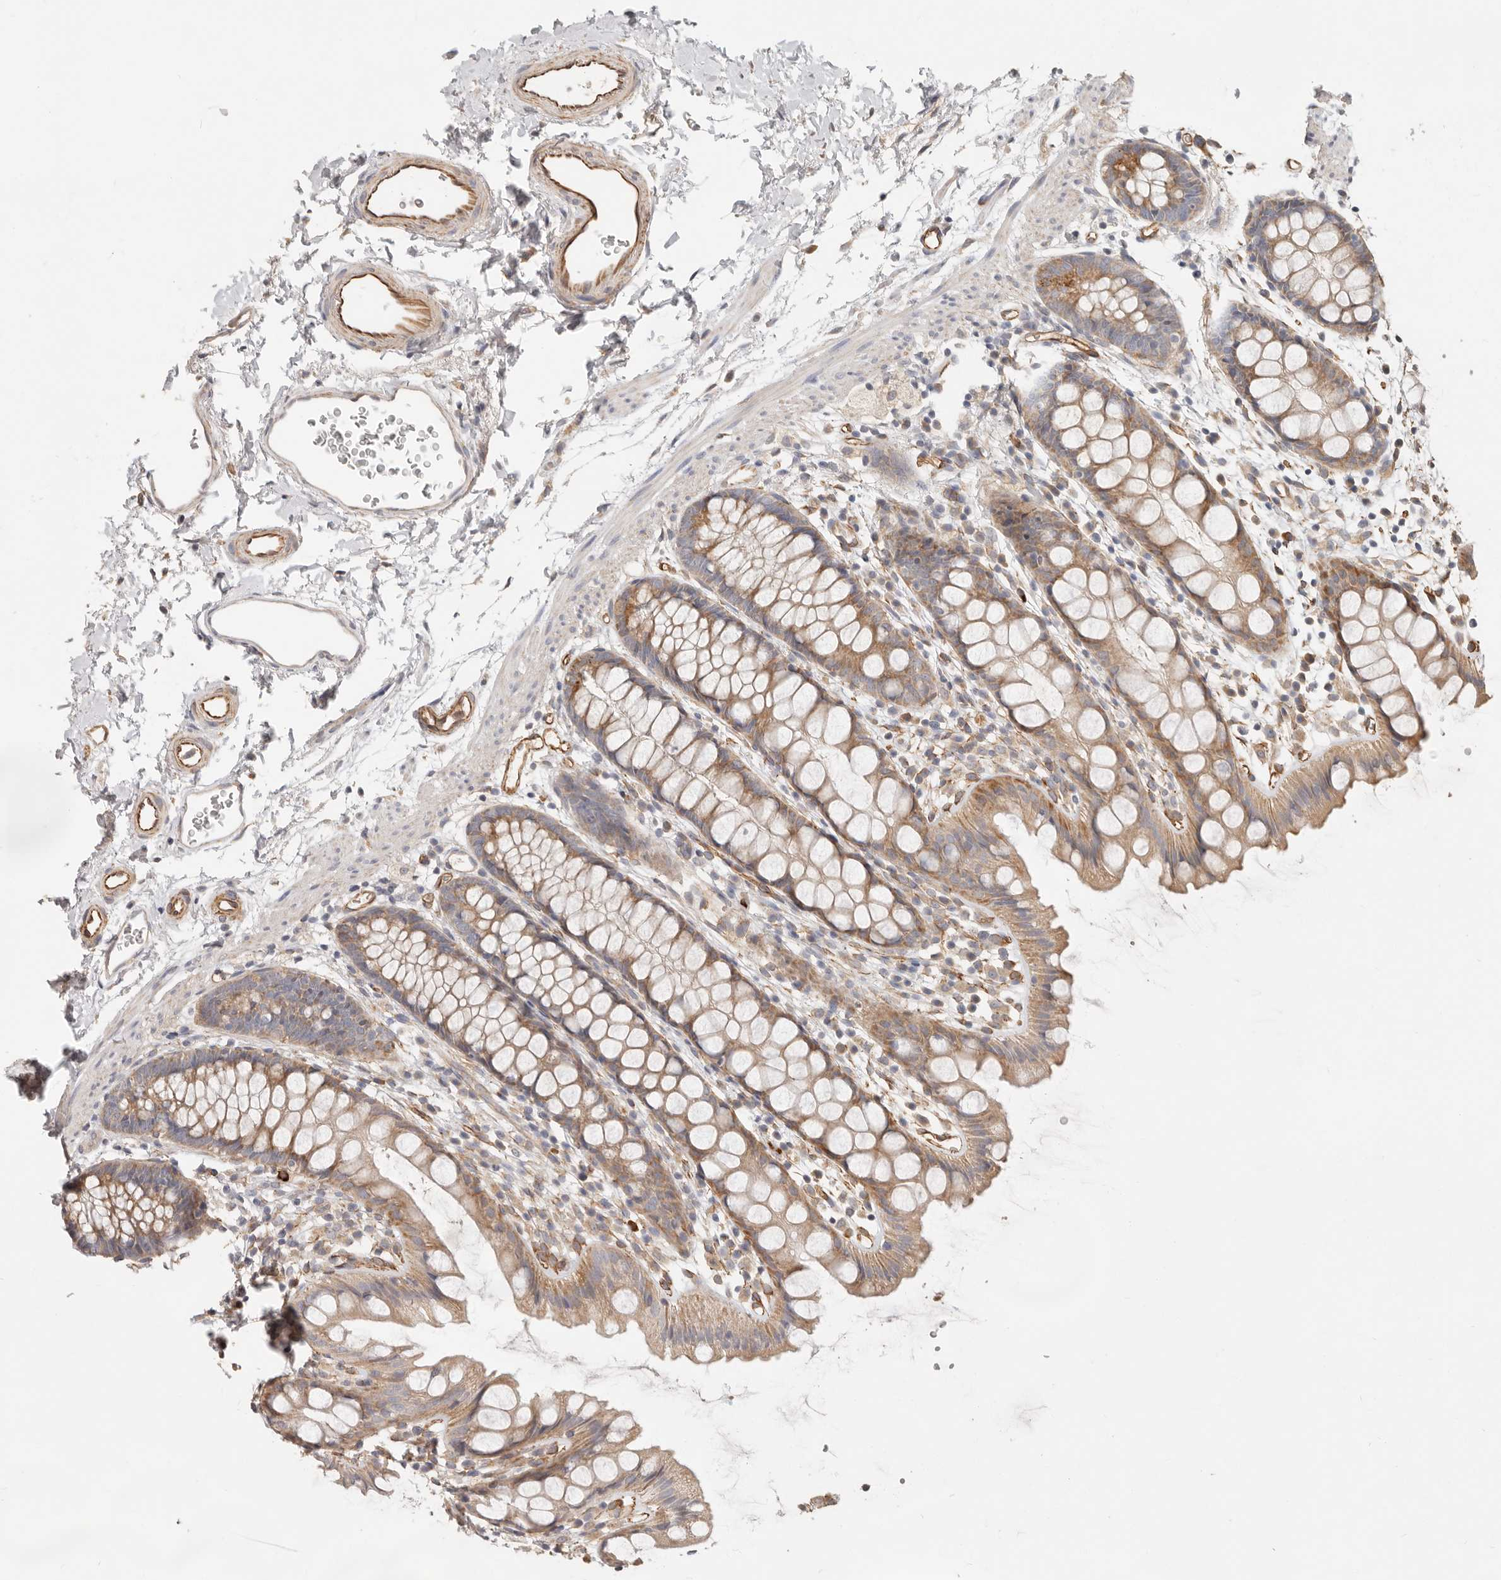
{"staining": {"intensity": "weak", "quantity": ">75%", "location": "cytoplasmic/membranous"}, "tissue": "rectum", "cell_type": "Glandular cells", "image_type": "normal", "snomed": [{"axis": "morphology", "description": "Normal tissue, NOS"}, {"axis": "topography", "description": "Rectum"}], "caption": "This image shows unremarkable rectum stained with IHC to label a protein in brown. The cytoplasmic/membranous of glandular cells show weak positivity for the protein. Nuclei are counter-stained blue.", "gene": "SPRING1", "patient": {"sex": "female", "age": 65}}